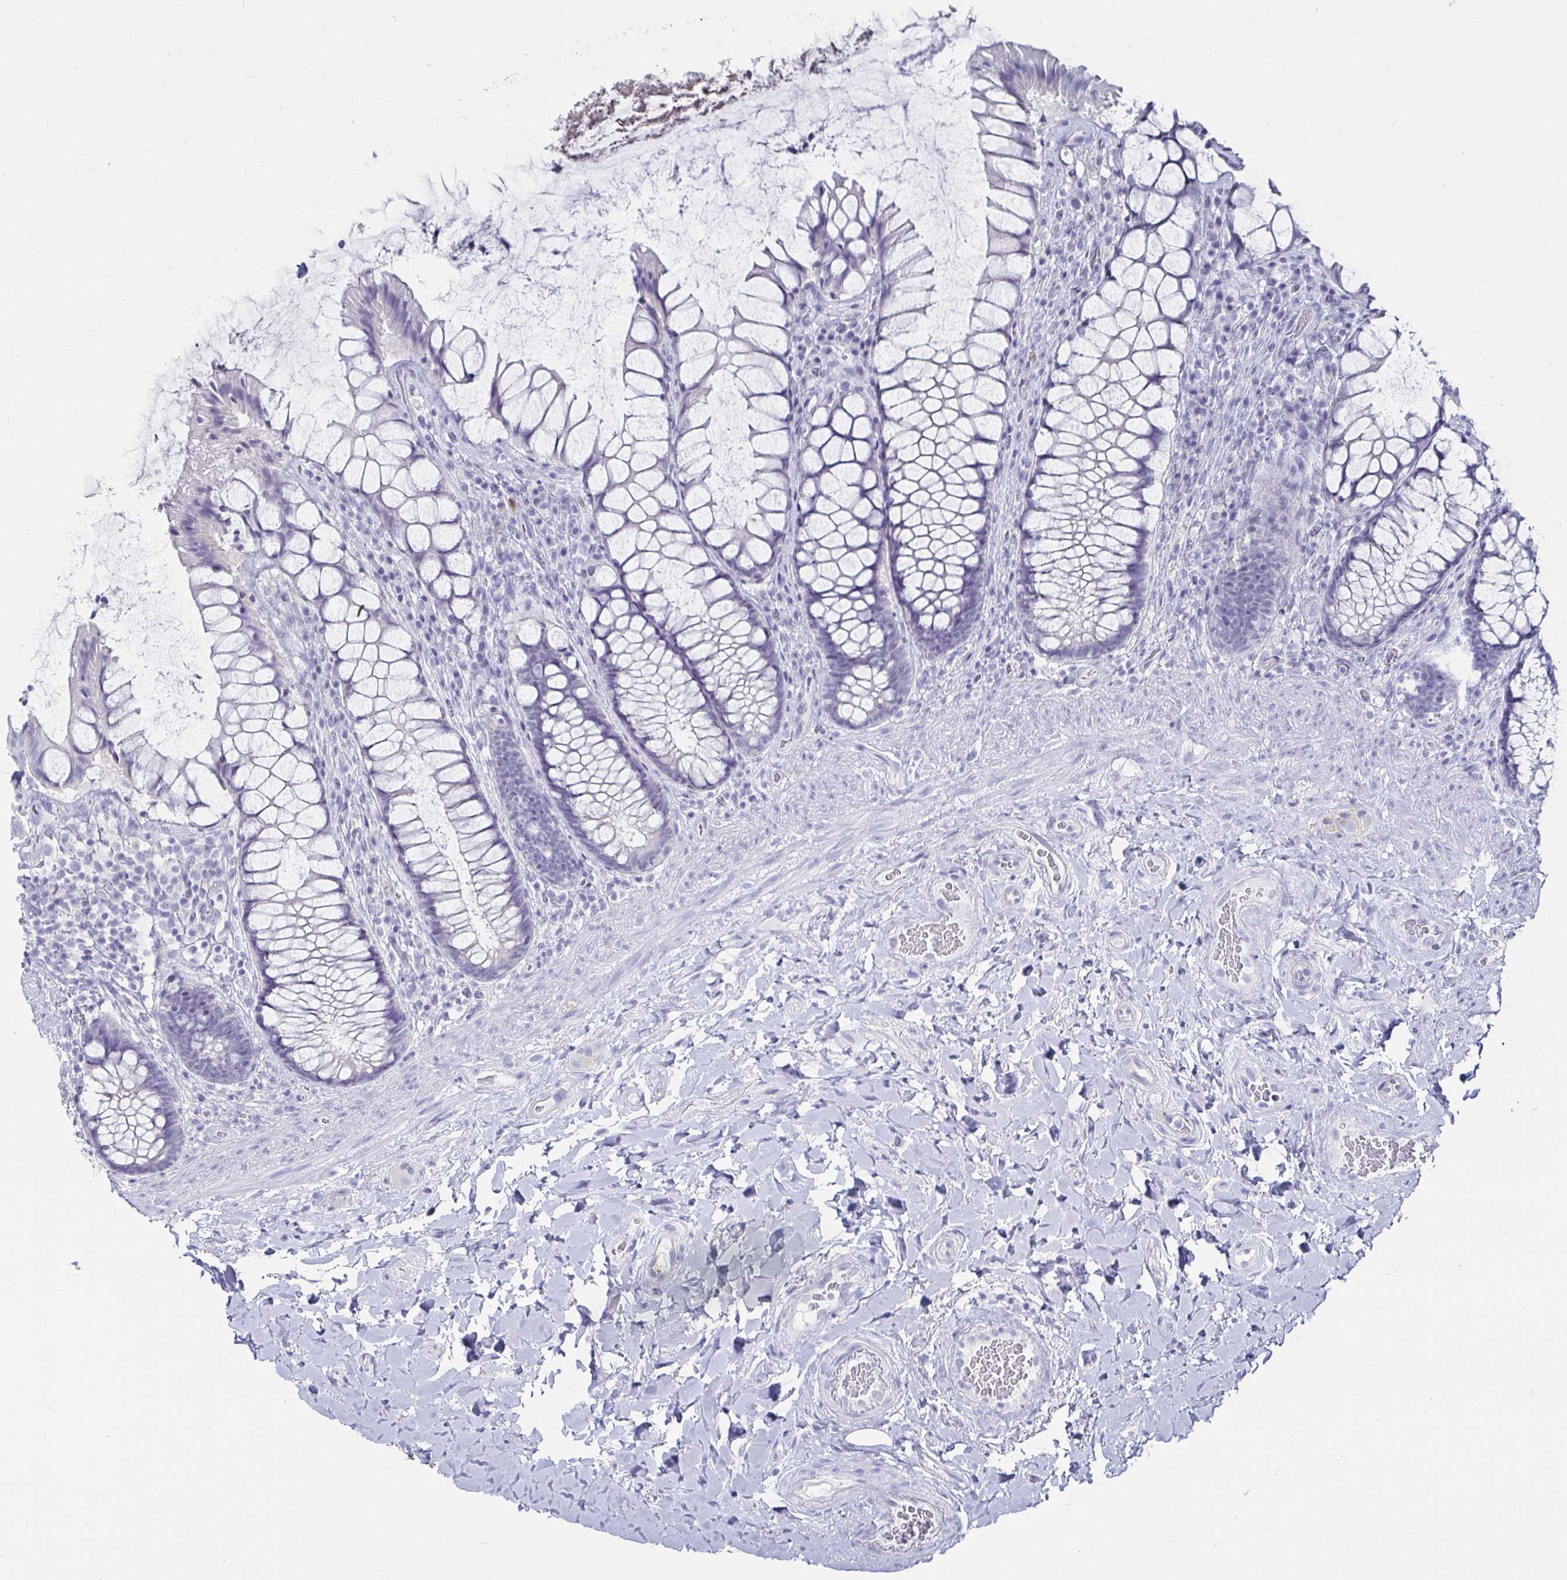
{"staining": {"intensity": "negative", "quantity": "none", "location": "none"}, "tissue": "rectum", "cell_type": "Glandular cells", "image_type": "normal", "snomed": [{"axis": "morphology", "description": "Normal tissue, NOS"}, {"axis": "topography", "description": "Rectum"}], "caption": "Immunohistochemistry (IHC) image of benign rectum: human rectum stained with DAB (3,3'-diaminobenzidine) exhibits no significant protein expression in glandular cells. Nuclei are stained in blue.", "gene": "CA9", "patient": {"sex": "female", "age": 58}}